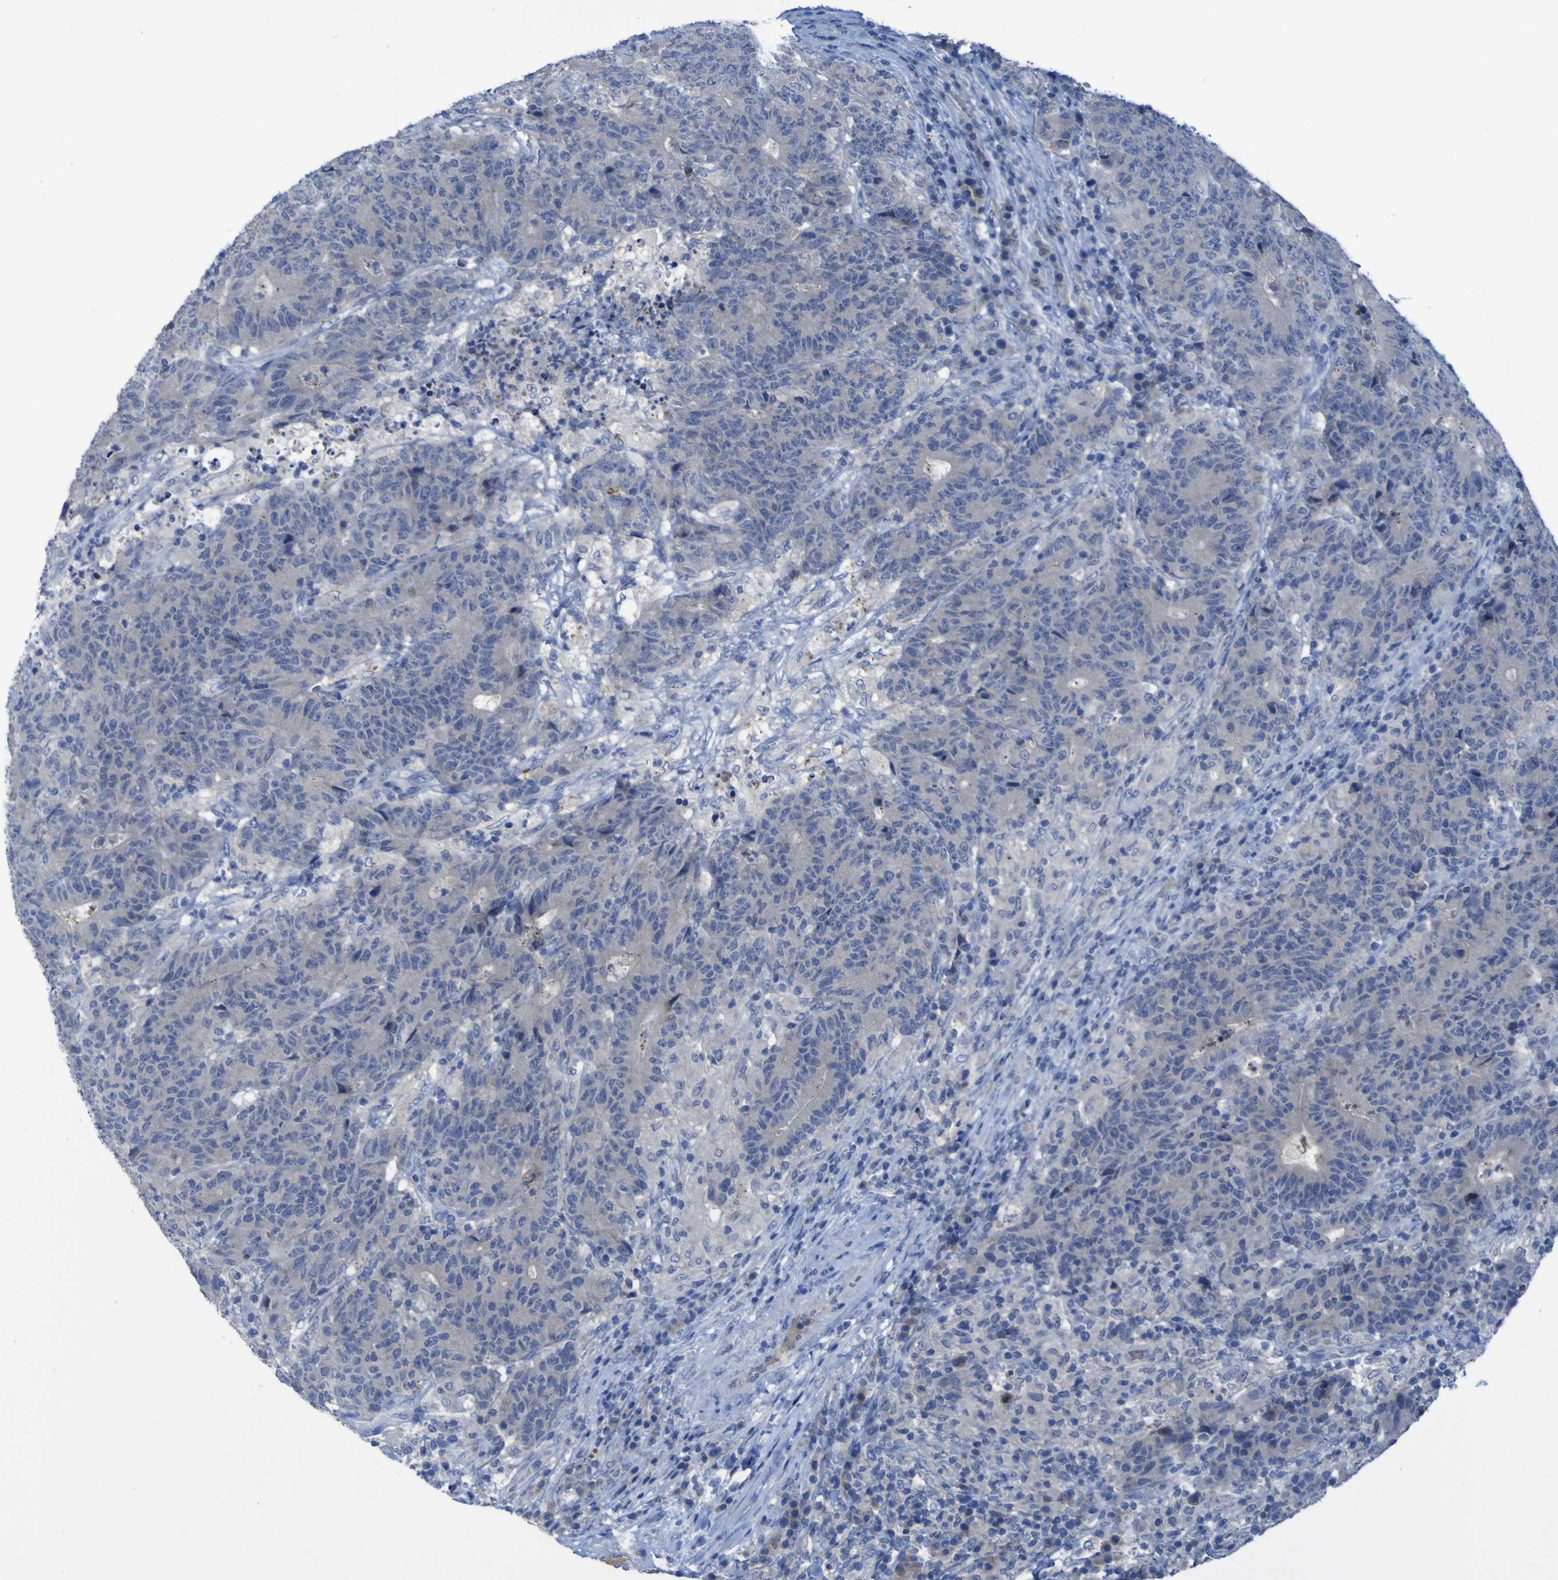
{"staining": {"intensity": "negative", "quantity": "none", "location": "none"}, "tissue": "colorectal cancer", "cell_type": "Tumor cells", "image_type": "cancer", "snomed": [{"axis": "morphology", "description": "Normal tissue, NOS"}, {"axis": "morphology", "description": "Adenocarcinoma, NOS"}, {"axis": "topography", "description": "Colon"}], "caption": "Colorectal adenocarcinoma stained for a protein using immunohistochemistry (IHC) reveals no positivity tumor cells.", "gene": "SGK2", "patient": {"sex": "female", "age": 75}}